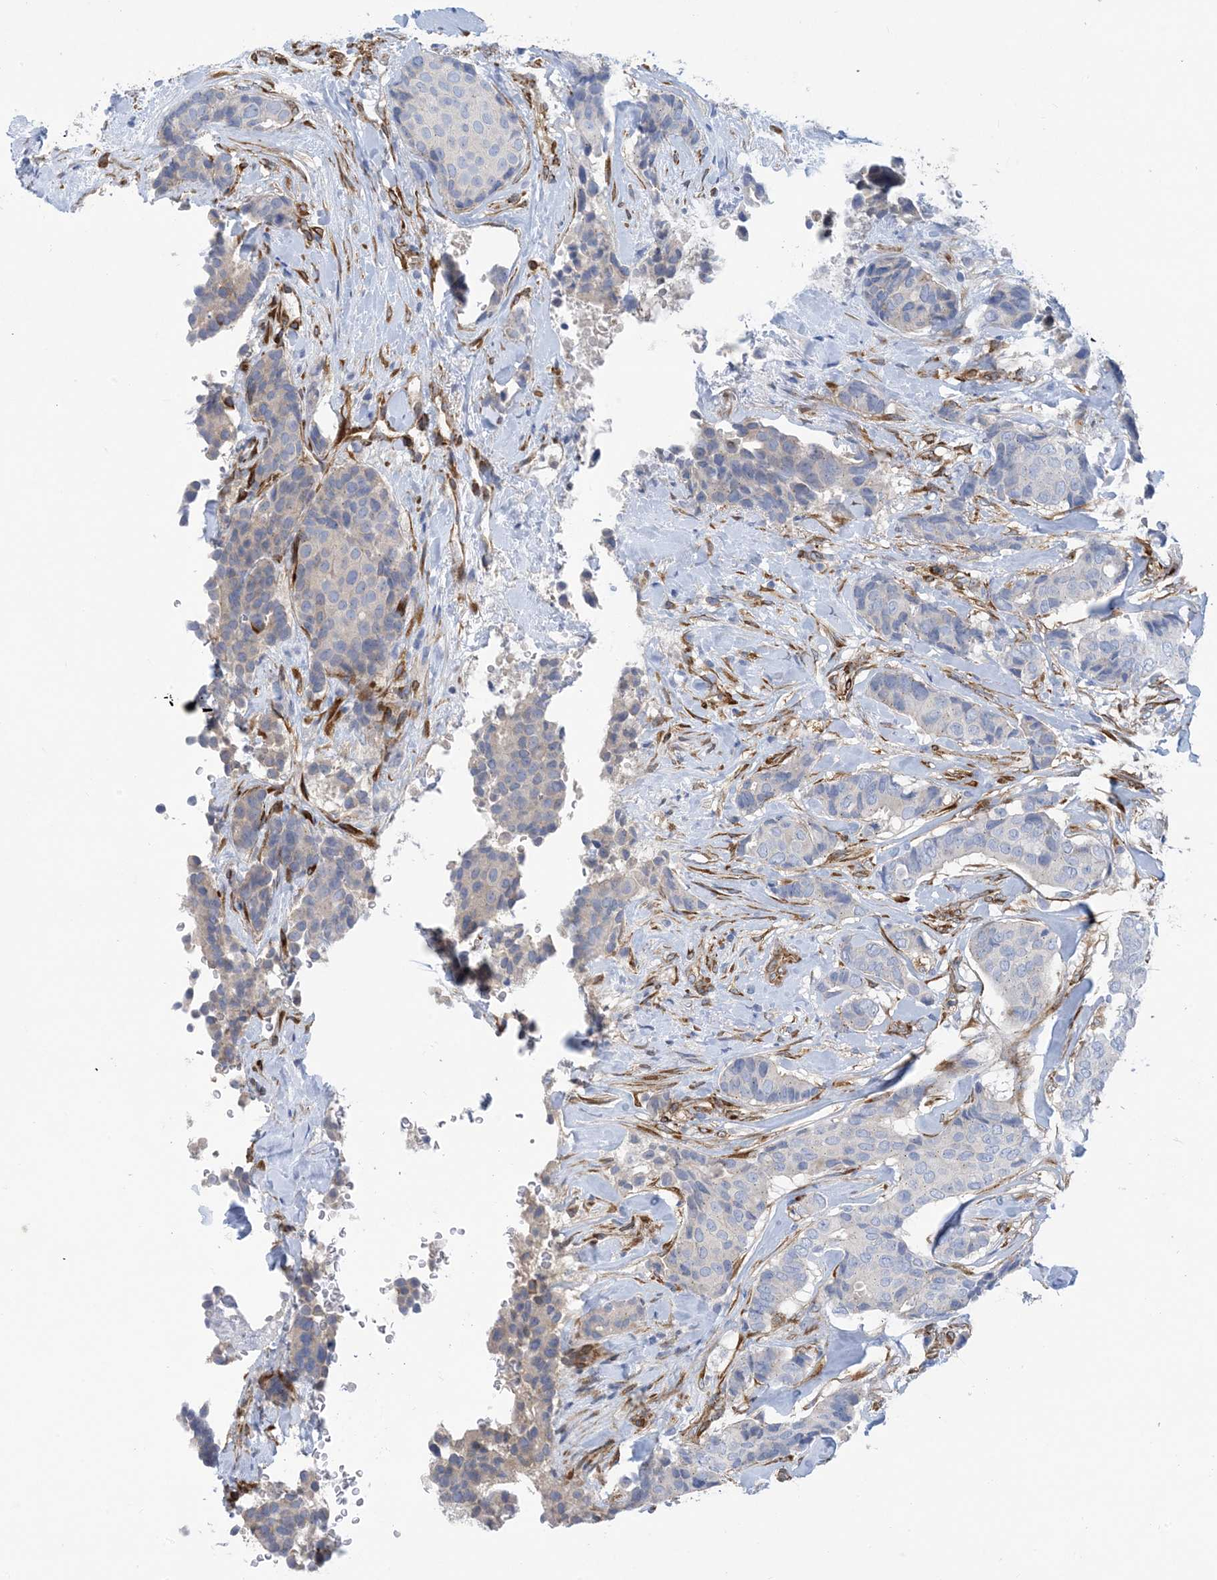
{"staining": {"intensity": "negative", "quantity": "none", "location": "none"}, "tissue": "breast cancer", "cell_type": "Tumor cells", "image_type": "cancer", "snomed": [{"axis": "morphology", "description": "Duct carcinoma"}, {"axis": "topography", "description": "Breast"}], "caption": "Immunohistochemical staining of human invasive ductal carcinoma (breast) demonstrates no significant positivity in tumor cells. (DAB (3,3'-diaminobenzidine) immunohistochemistry (IHC), high magnification).", "gene": "RBMS3", "patient": {"sex": "female", "age": 75}}